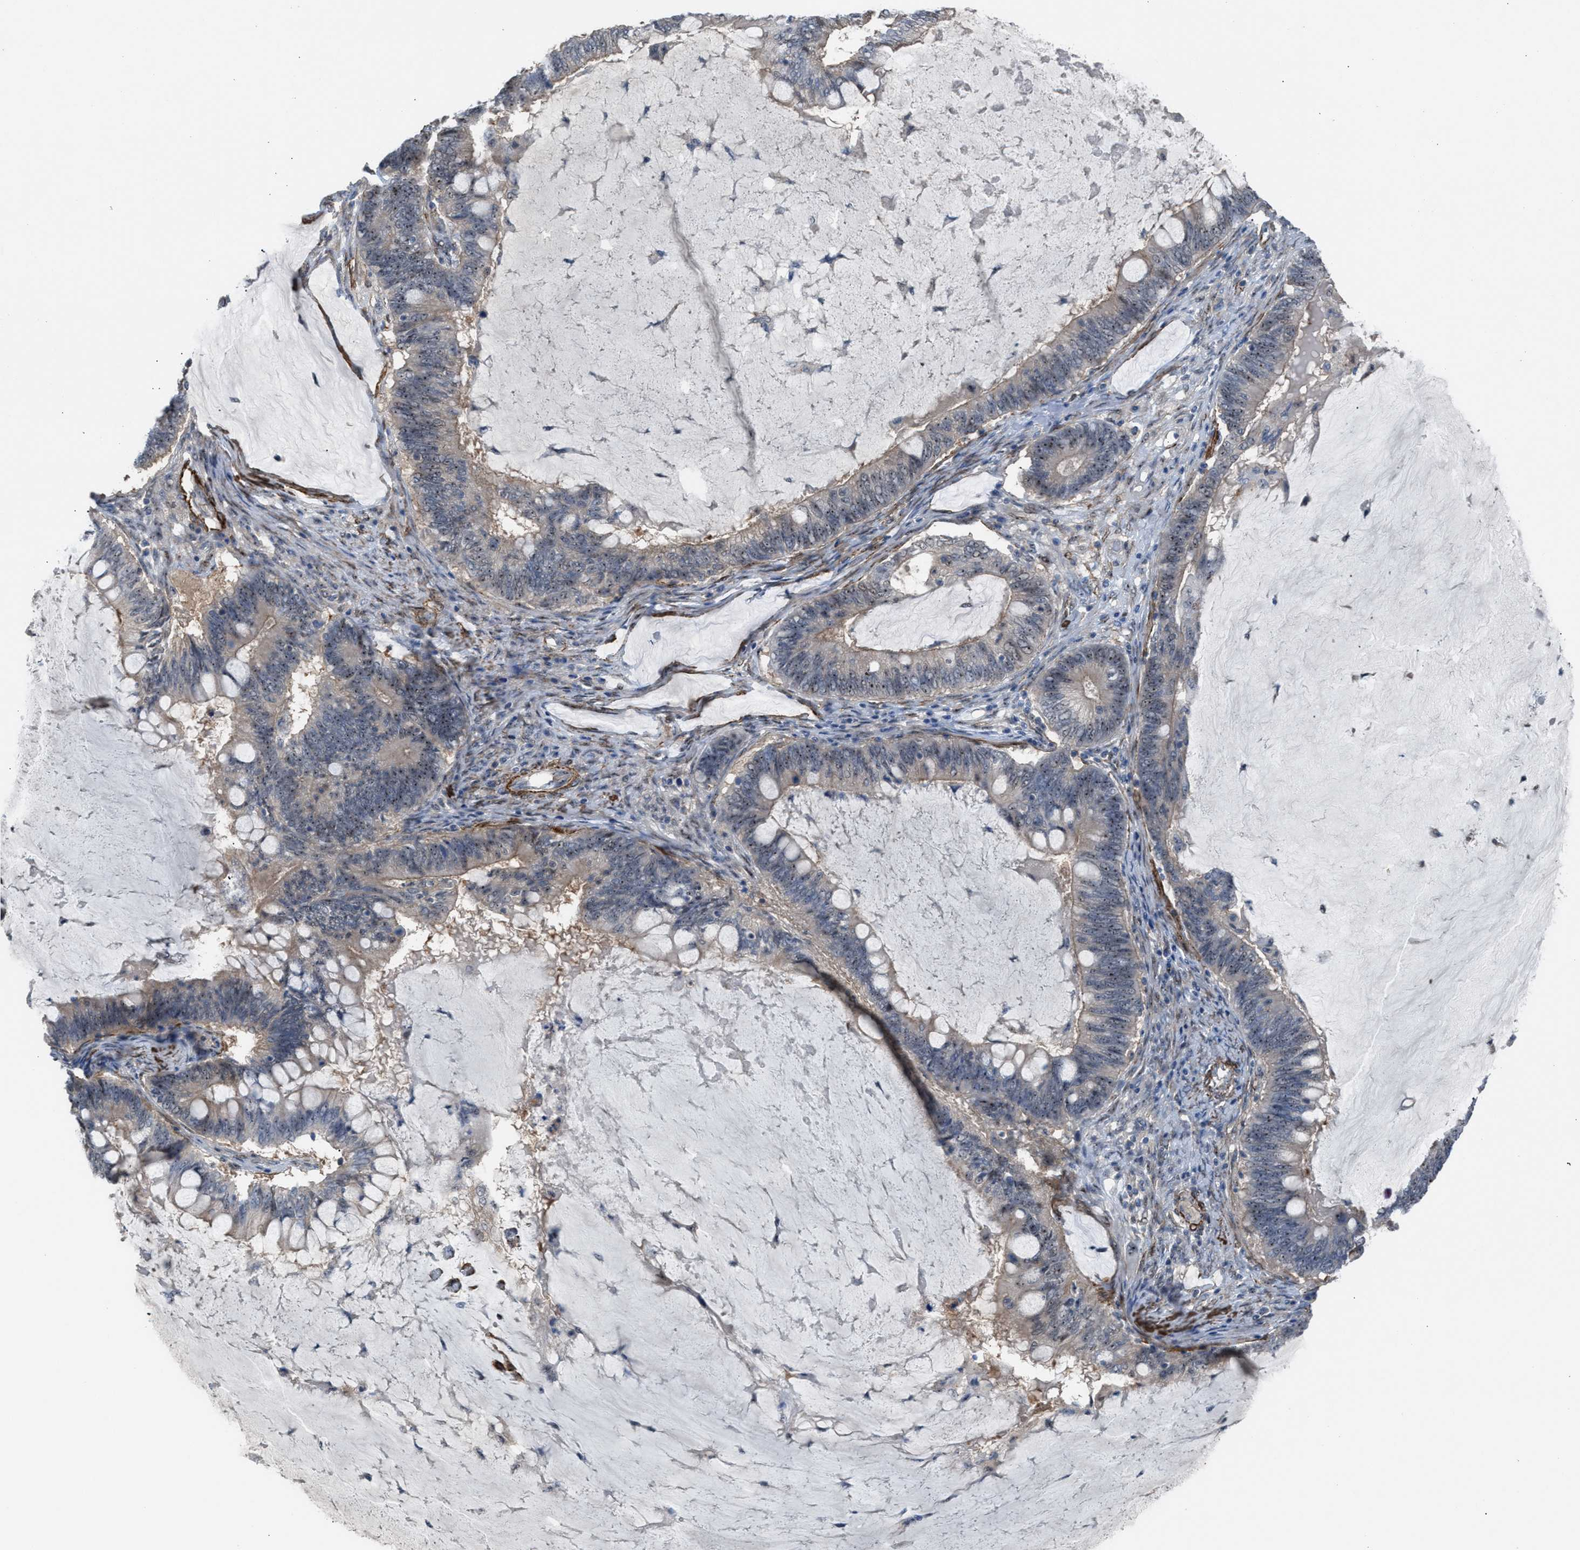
{"staining": {"intensity": "moderate", "quantity": "25%-75%", "location": "nuclear"}, "tissue": "ovarian cancer", "cell_type": "Tumor cells", "image_type": "cancer", "snomed": [{"axis": "morphology", "description": "Cystadenocarcinoma, mucinous, NOS"}, {"axis": "topography", "description": "Ovary"}], "caption": "Ovarian cancer (mucinous cystadenocarcinoma) was stained to show a protein in brown. There is medium levels of moderate nuclear expression in about 25%-75% of tumor cells.", "gene": "NQO2", "patient": {"sex": "female", "age": 61}}